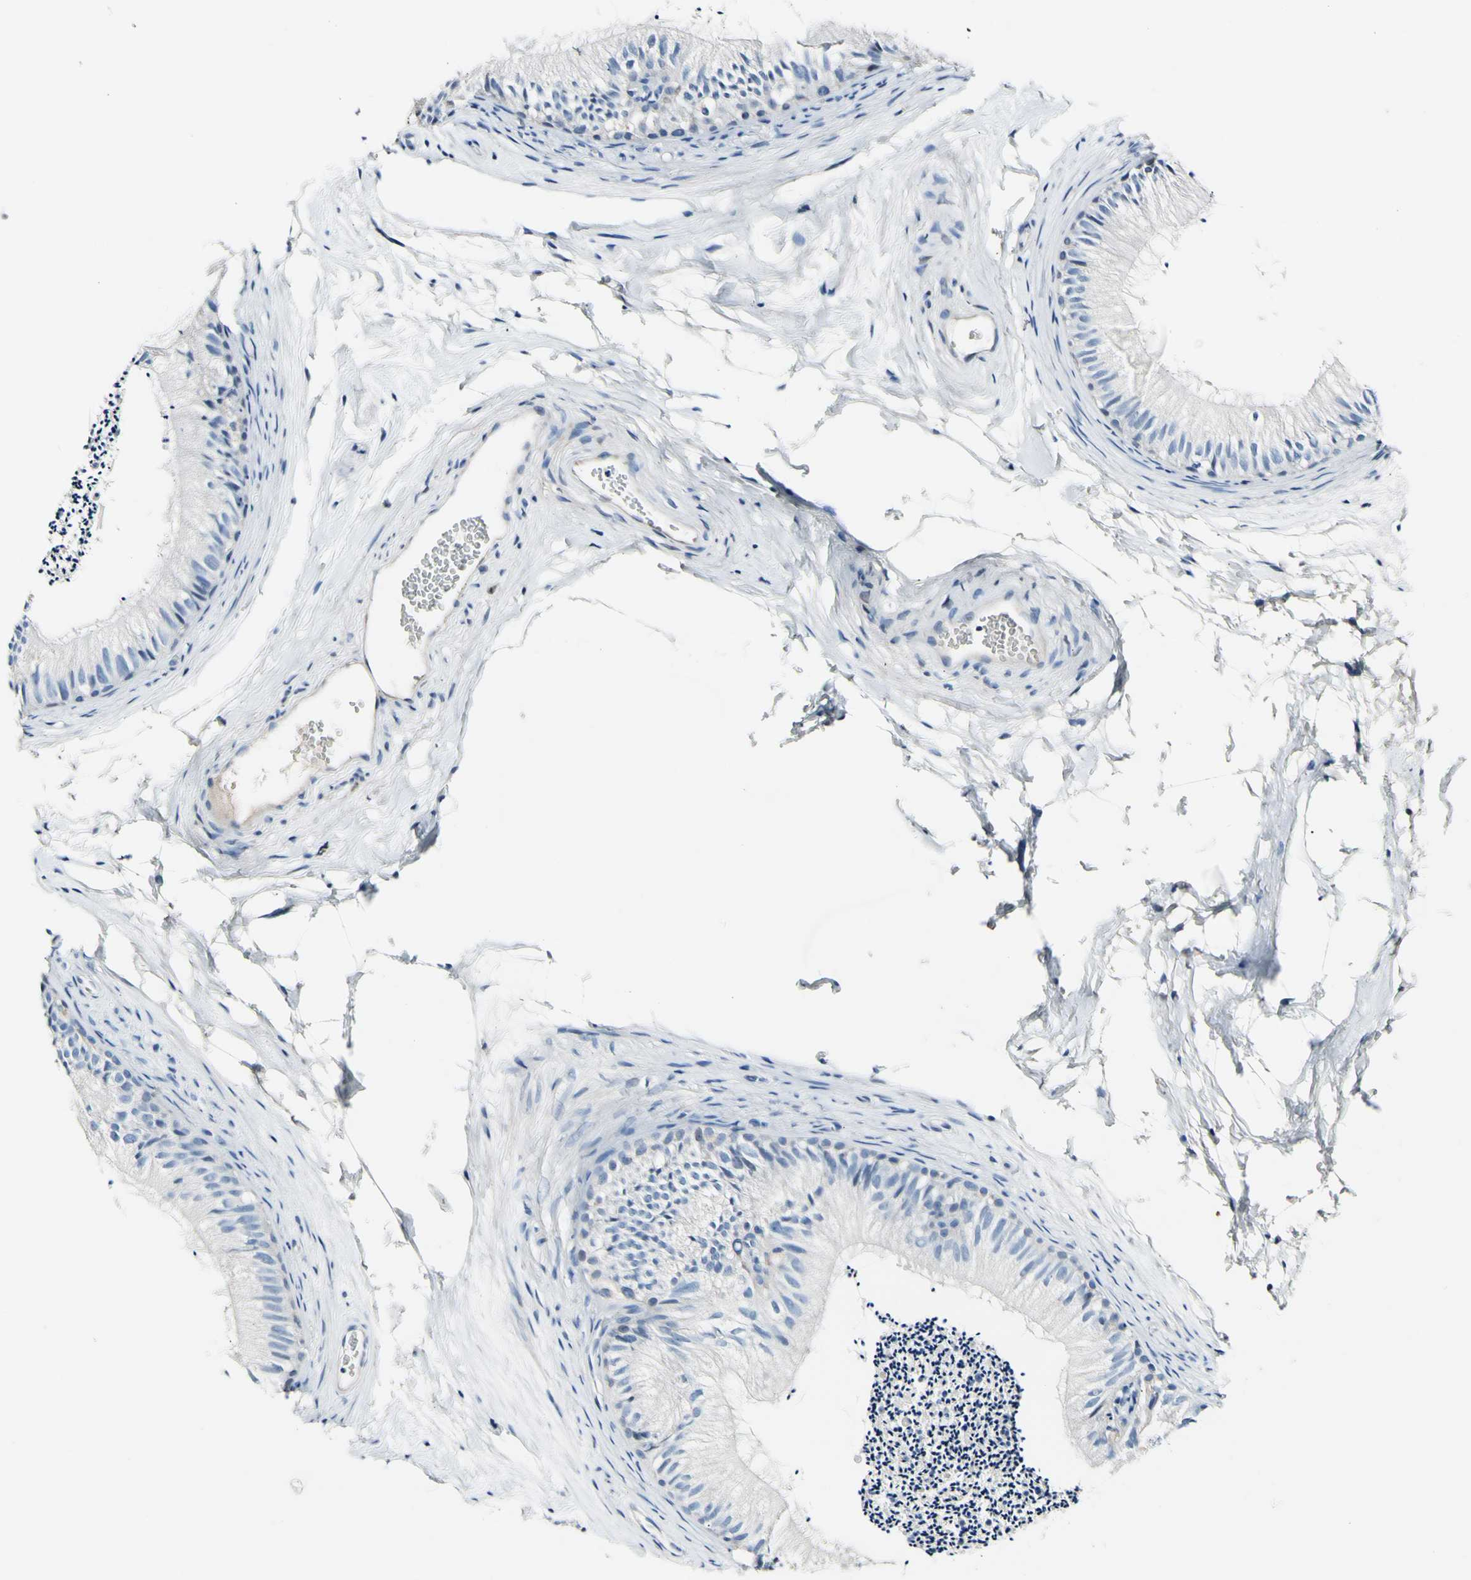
{"staining": {"intensity": "negative", "quantity": "none", "location": "none"}, "tissue": "epididymis", "cell_type": "Glandular cells", "image_type": "normal", "snomed": [{"axis": "morphology", "description": "Normal tissue, NOS"}, {"axis": "topography", "description": "Epididymis"}], "caption": "Immunohistochemistry histopathology image of normal epididymis: human epididymis stained with DAB exhibits no significant protein staining in glandular cells.", "gene": "COL6A3", "patient": {"sex": "male", "age": 56}}